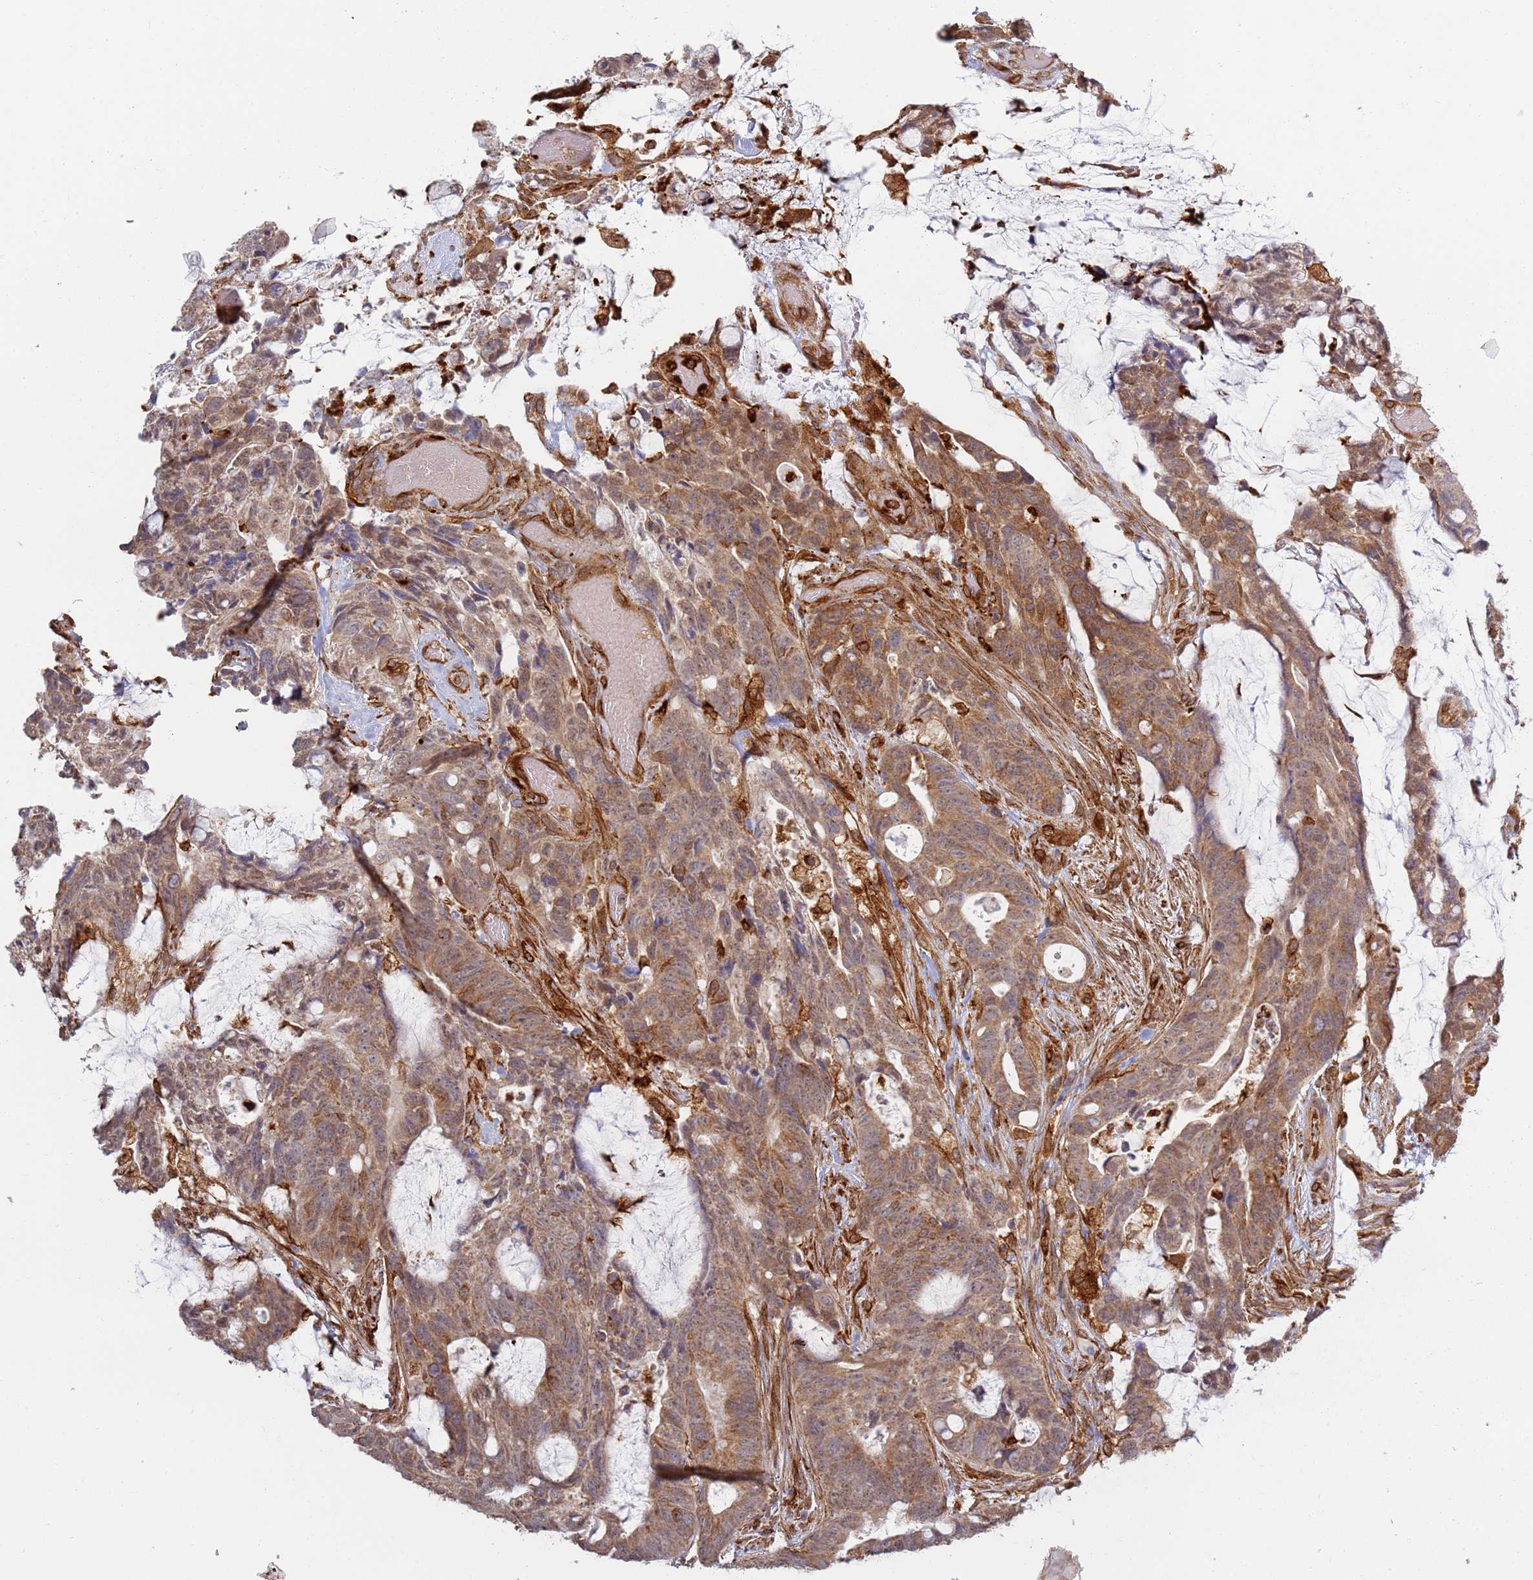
{"staining": {"intensity": "moderate", "quantity": ">75%", "location": "cytoplasmic/membranous"}, "tissue": "colorectal cancer", "cell_type": "Tumor cells", "image_type": "cancer", "snomed": [{"axis": "morphology", "description": "Adenocarcinoma, NOS"}, {"axis": "topography", "description": "Colon"}], "caption": "Moderate cytoplasmic/membranous protein expression is appreciated in approximately >75% of tumor cells in colorectal cancer.", "gene": "CEP170", "patient": {"sex": "female", "age": 82}}